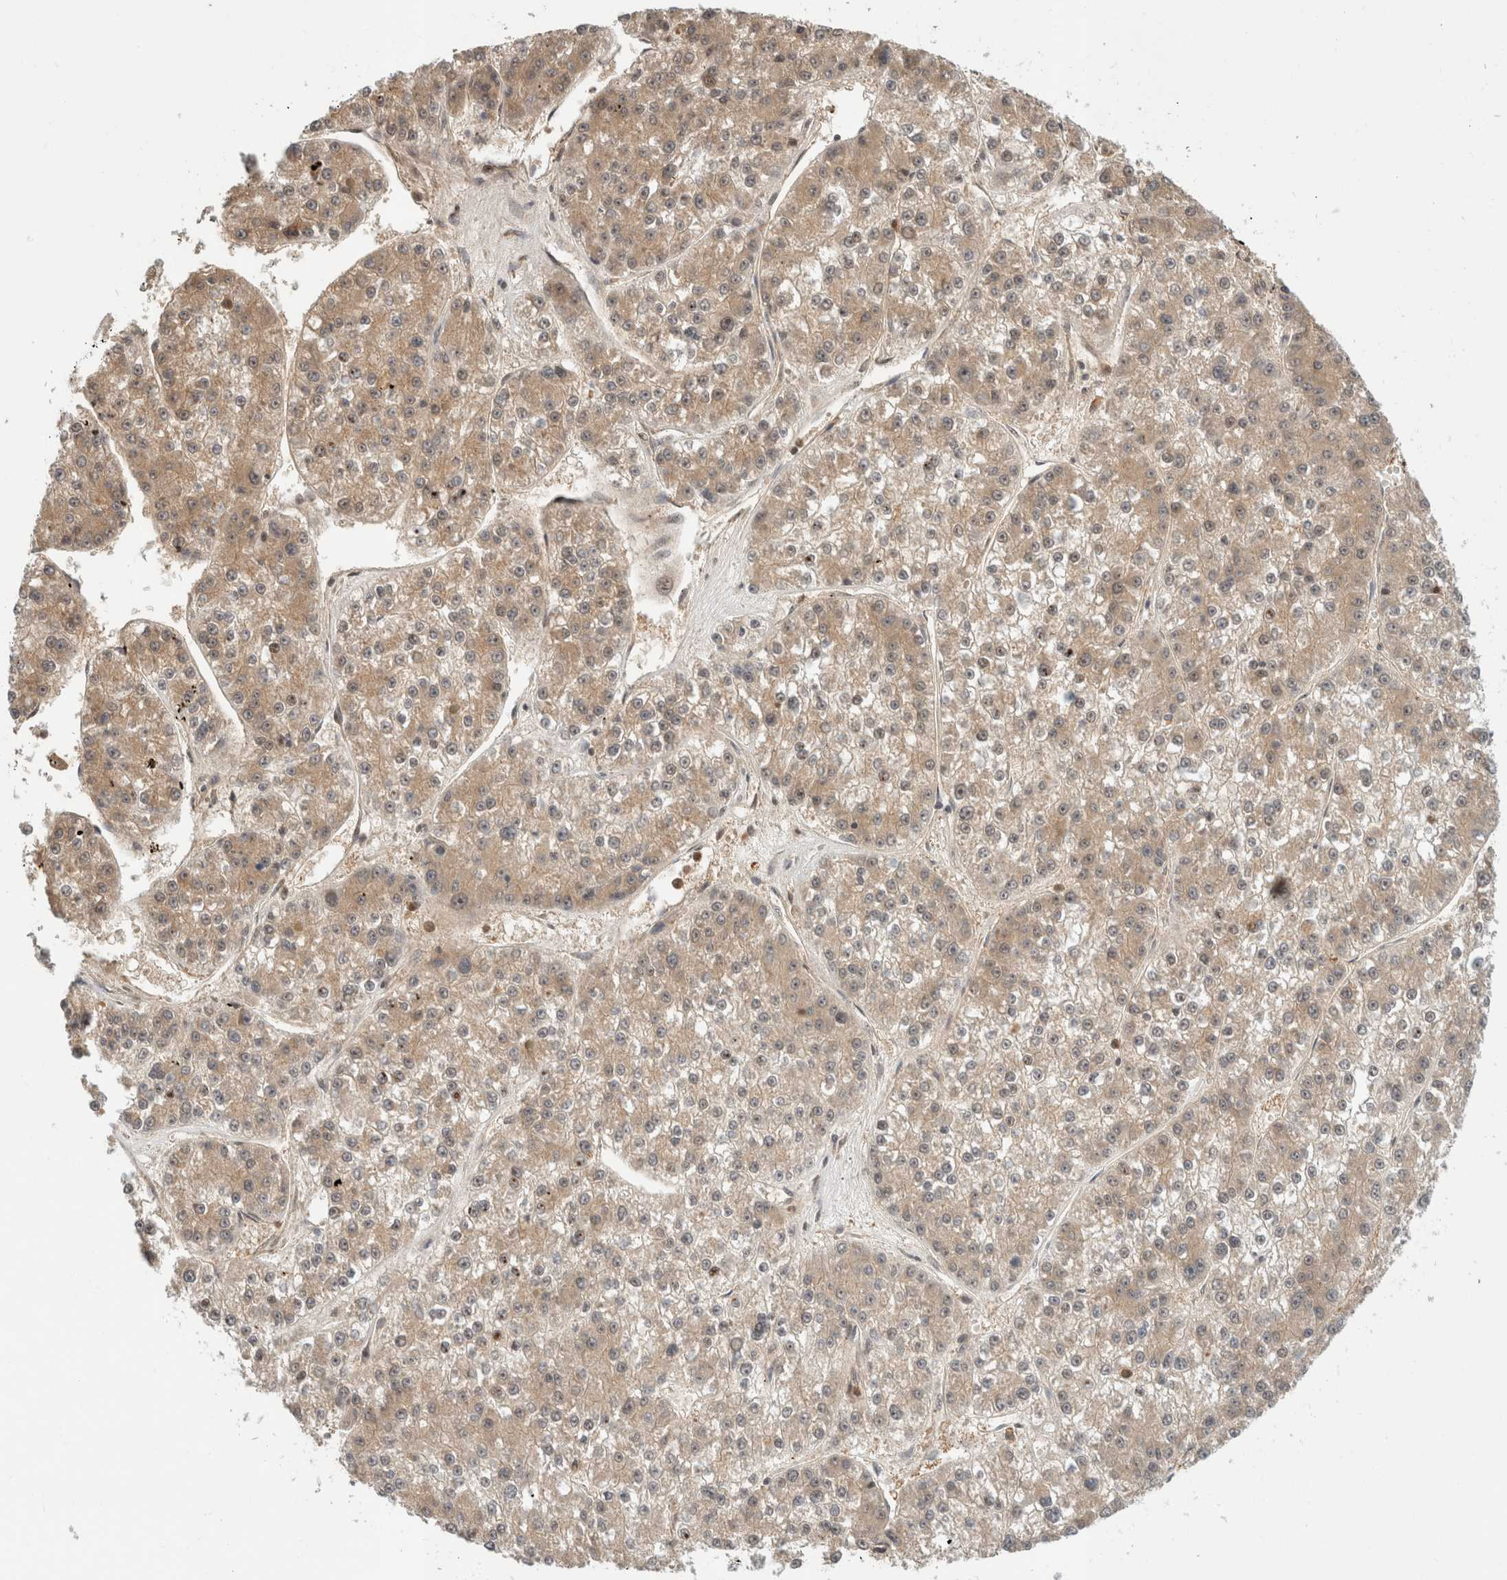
{"staining": {"intensity": "moderate", "quantity": ">75%", "location": "cytoplasmic/membranous"}, "tissue": "liver cancer", "cell_type": "Tumor cells", "image_type": "cancer", "snomed": [{"axis": "morphology", "description": "Carcinoma, Hepatocellular, NOS"}, {"axis": "topography", "description": "Liver"}], "caption": "Liver cancer stained with a protein marker reveals moderate staining in tumor cells.", "gene": "OTUD6B", "patient": {"sex": "female", "age": 73}}